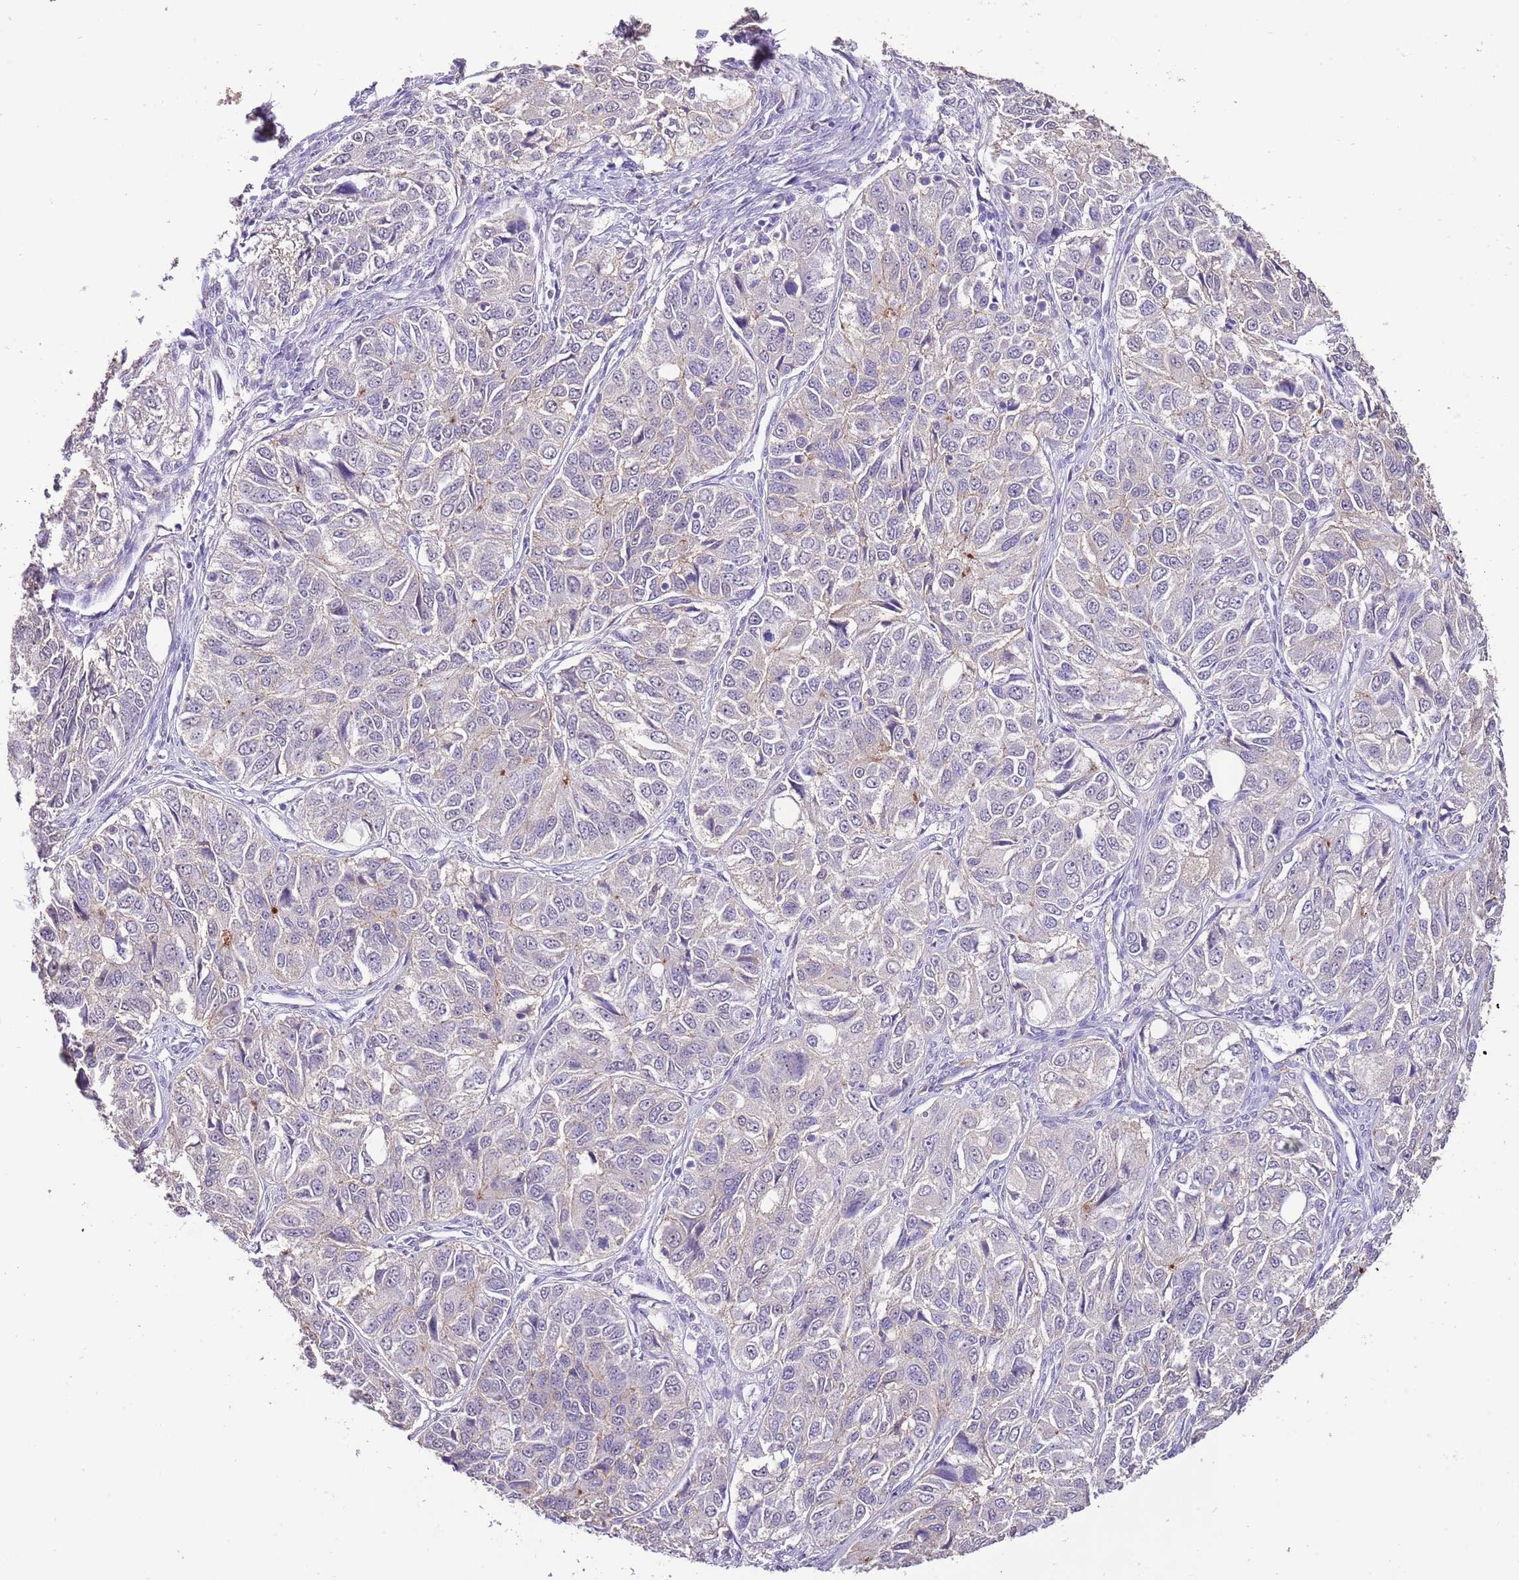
{"staining": {"intensity": "negative", "quantity": "none", "location": "none"}, "tissue": "ovarian cancer", "cell_type": "Tumor cells", "image_type": "cancer", "snomed": [{"axis": "morphology", "description": "Carcinoma, endometroid"}, {"axis": "topography", "description": "Ovary"}], "caption": "DAB (3,3'-diaminobenzidine) immunohistochemical staining of ovarian endometroid carcinoma displays no significant staining in tumor cells. Nuclei are stained in blue.", "gene": "IZUMO4", "patient": {"sex": "female", "age": 51}}